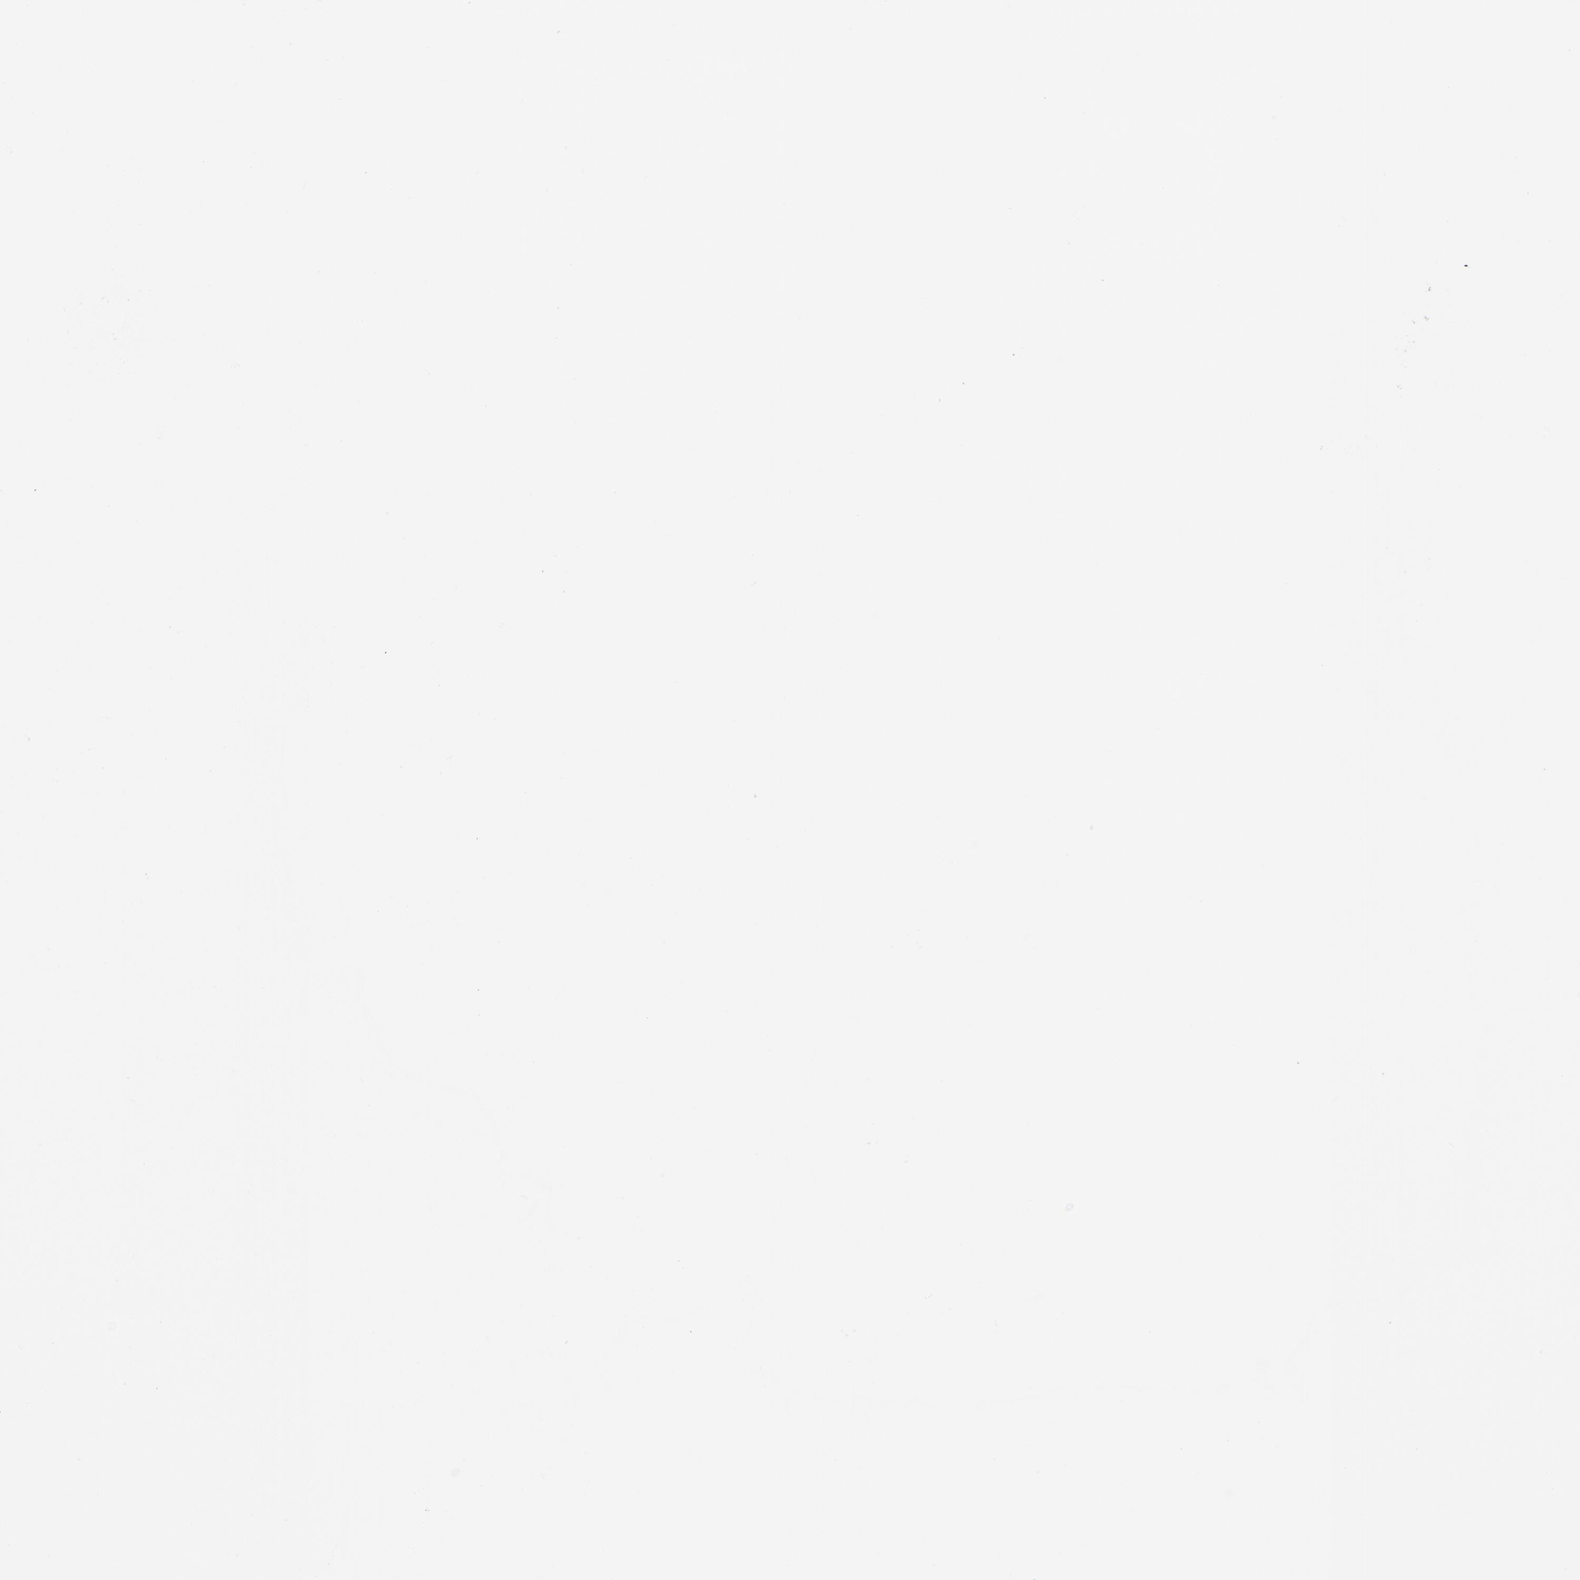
{"staining": {"intensity": "moderate", "quantity": "<25%", "location": "nuclear"}, "tissue": "liver cancer", "cell_type": "Tumor cells", "image_type": "cancer", "snomed": [{"axis": "morphology", "description": "Carcinoma, Hepatocellular, NOS"}, {"axis": "topography", "description": "Liver"}], "caption": "An immunohistochemistry image of tumor tissue is shown. Protein staining in brown labels moderate nuclear positivity in liver cancer within tumor cells. (DAB IHC, brown staining for protein, blue staining for nuclei).", "gene": "DCN", "patient": {"sex": "male", "age": 72}}